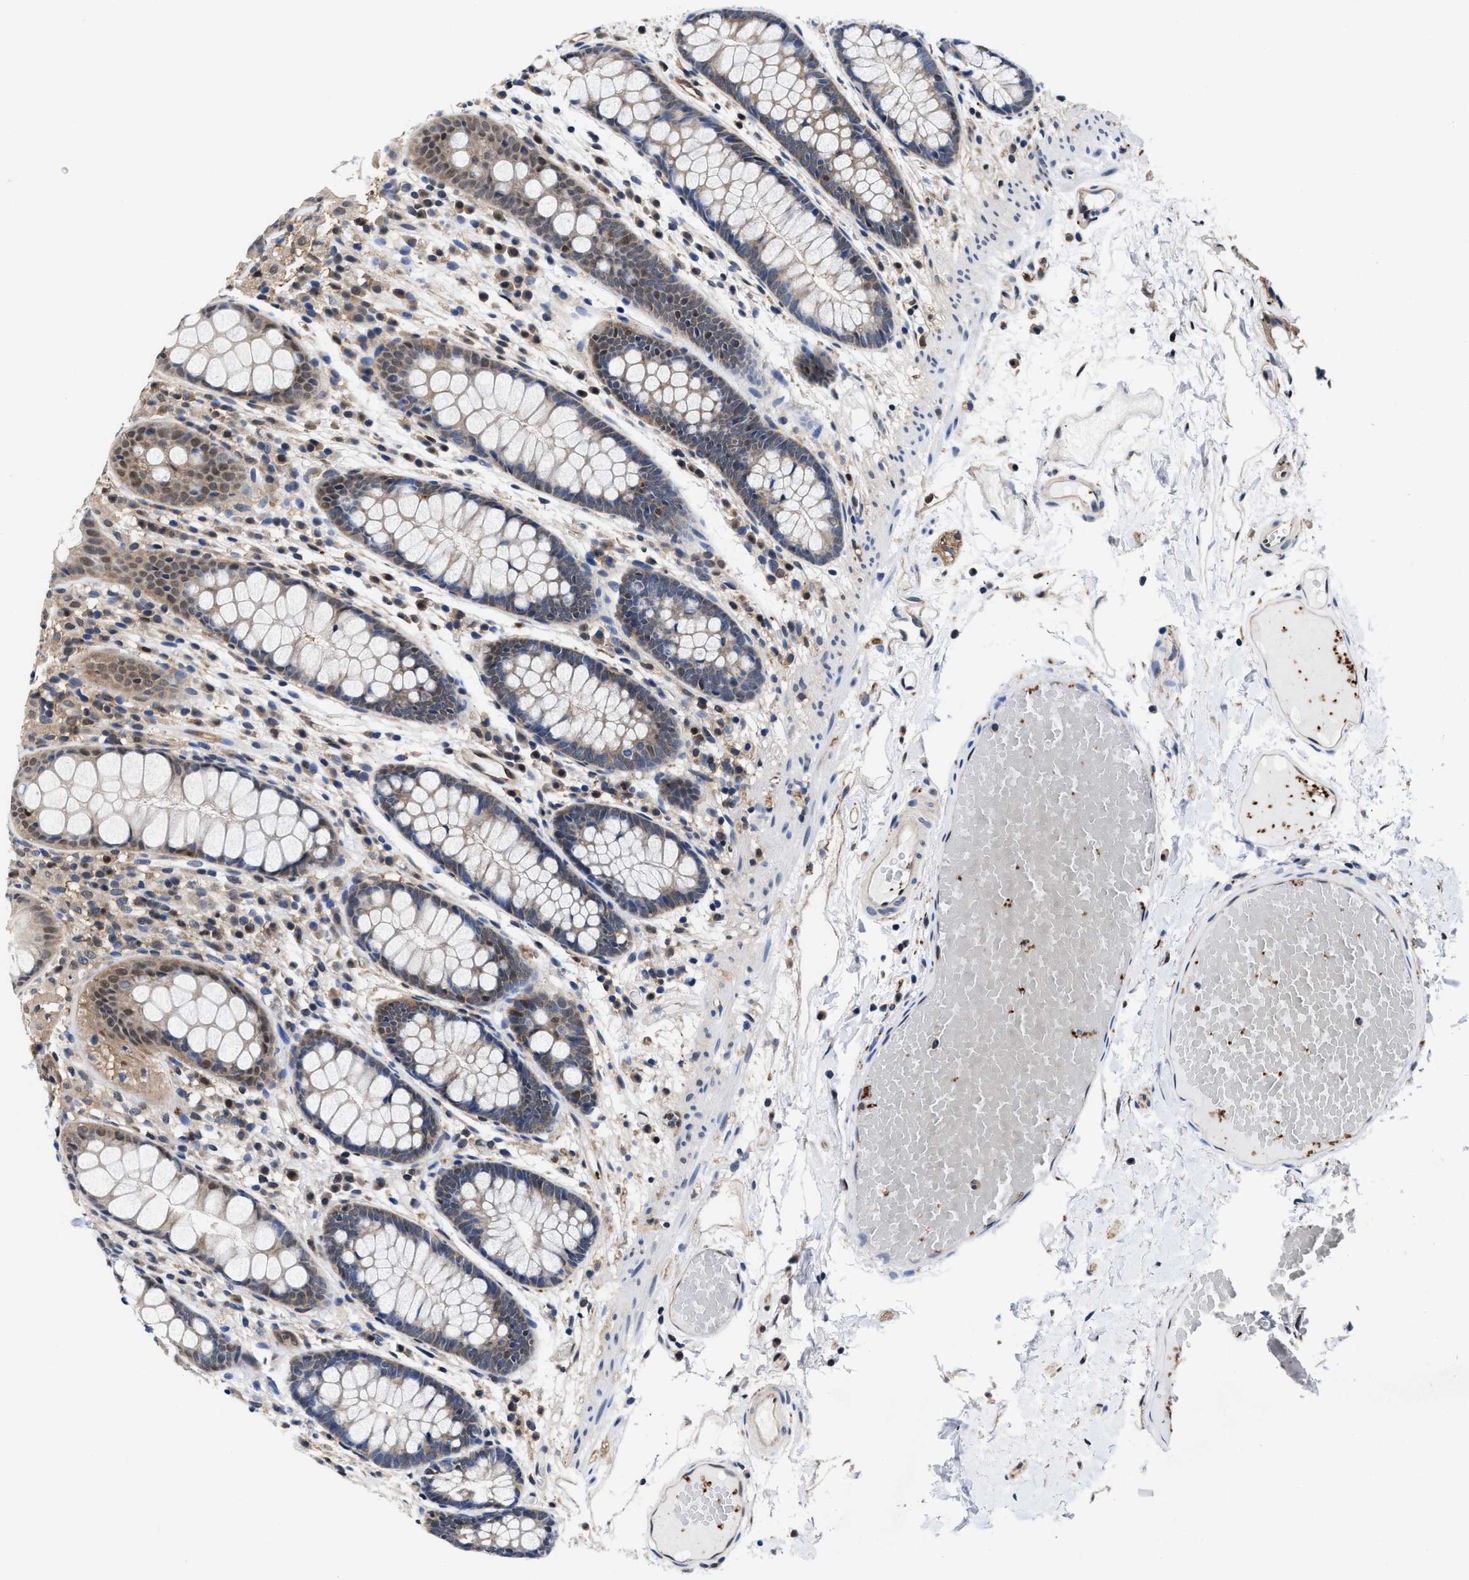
{"staining": {"intensity": "moderate", "quantity": ">75%", "location": "cytoplasmic/membranous"}, "tissue": "colon", "cell_type": "Endothelial cells", "image_type": "normal", "snomed": [{"axis": "morphology", "description": "Normal tissue, NOS"}, {"axis": "topography", "description": "Colon"}], "caption": "Endothelial cells display medium levels of moderate cytoplasmic/membranous expression in approximately >75% of cells in normal colon.", "gene": "ACLY", "patient": {"sex": "female", "age": 56}}